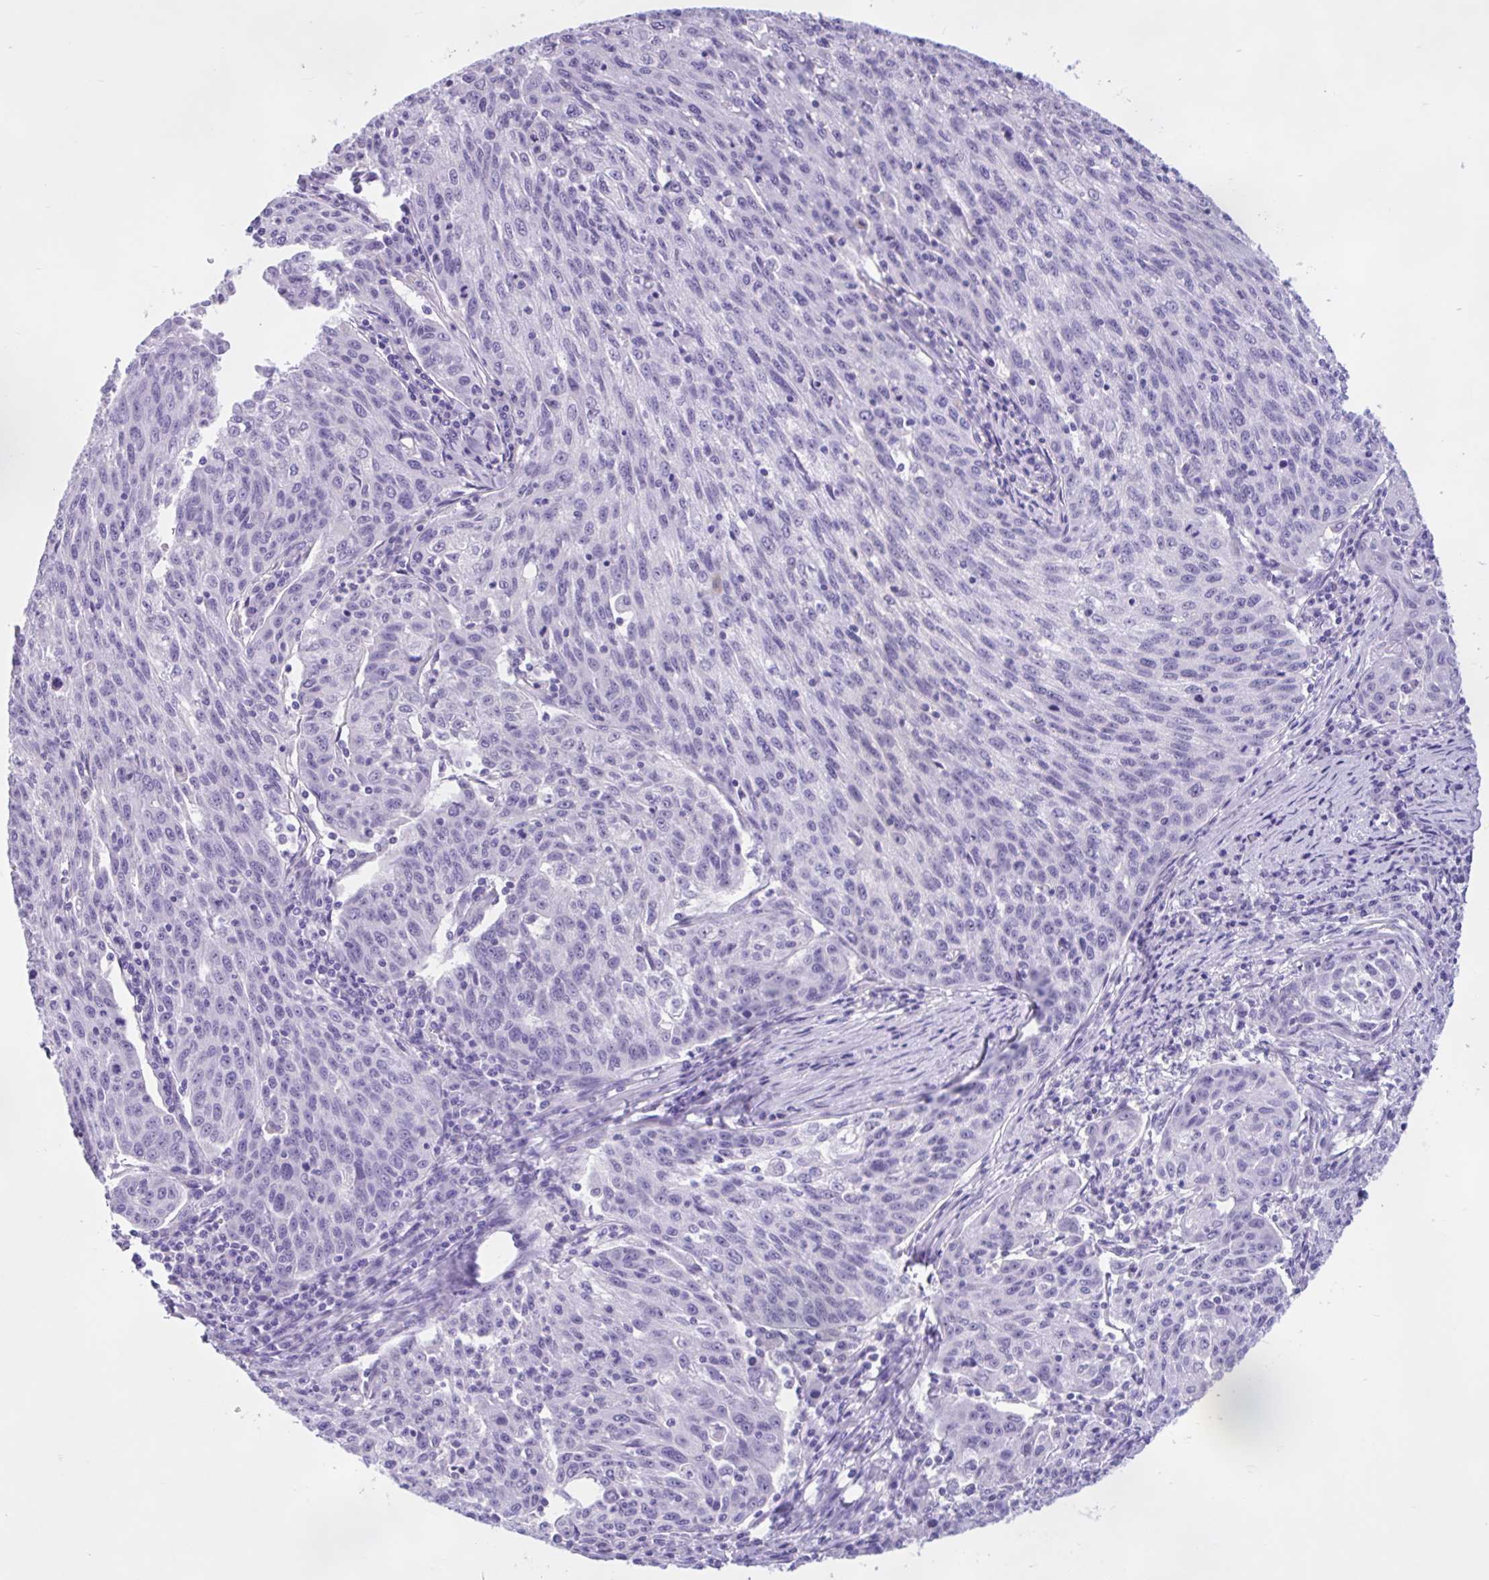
{"staining": {"intensity": "negative", "quantity": "none", "location": "none"}, "tissue": "lung cancer", "cell_type": "Tumor cells", "image_type": "cancer", "snomed": [{"axis": "morphology", "description": "Squamous cell carcinoma, NOS"}, {"axis": "morphology", "description": "Squamous cell carcinoma, metastatic, NOS"}, {"axis": "topography", "description": "Bronchus"}, {"axis": "topography", "description": "Lung"}], "caption": "A micrograph of lung cancer stained for a protein shows no brown staining in tumor cells.", "gene": "ZNF319", "patient": {"sex": "male", "age": 62}}